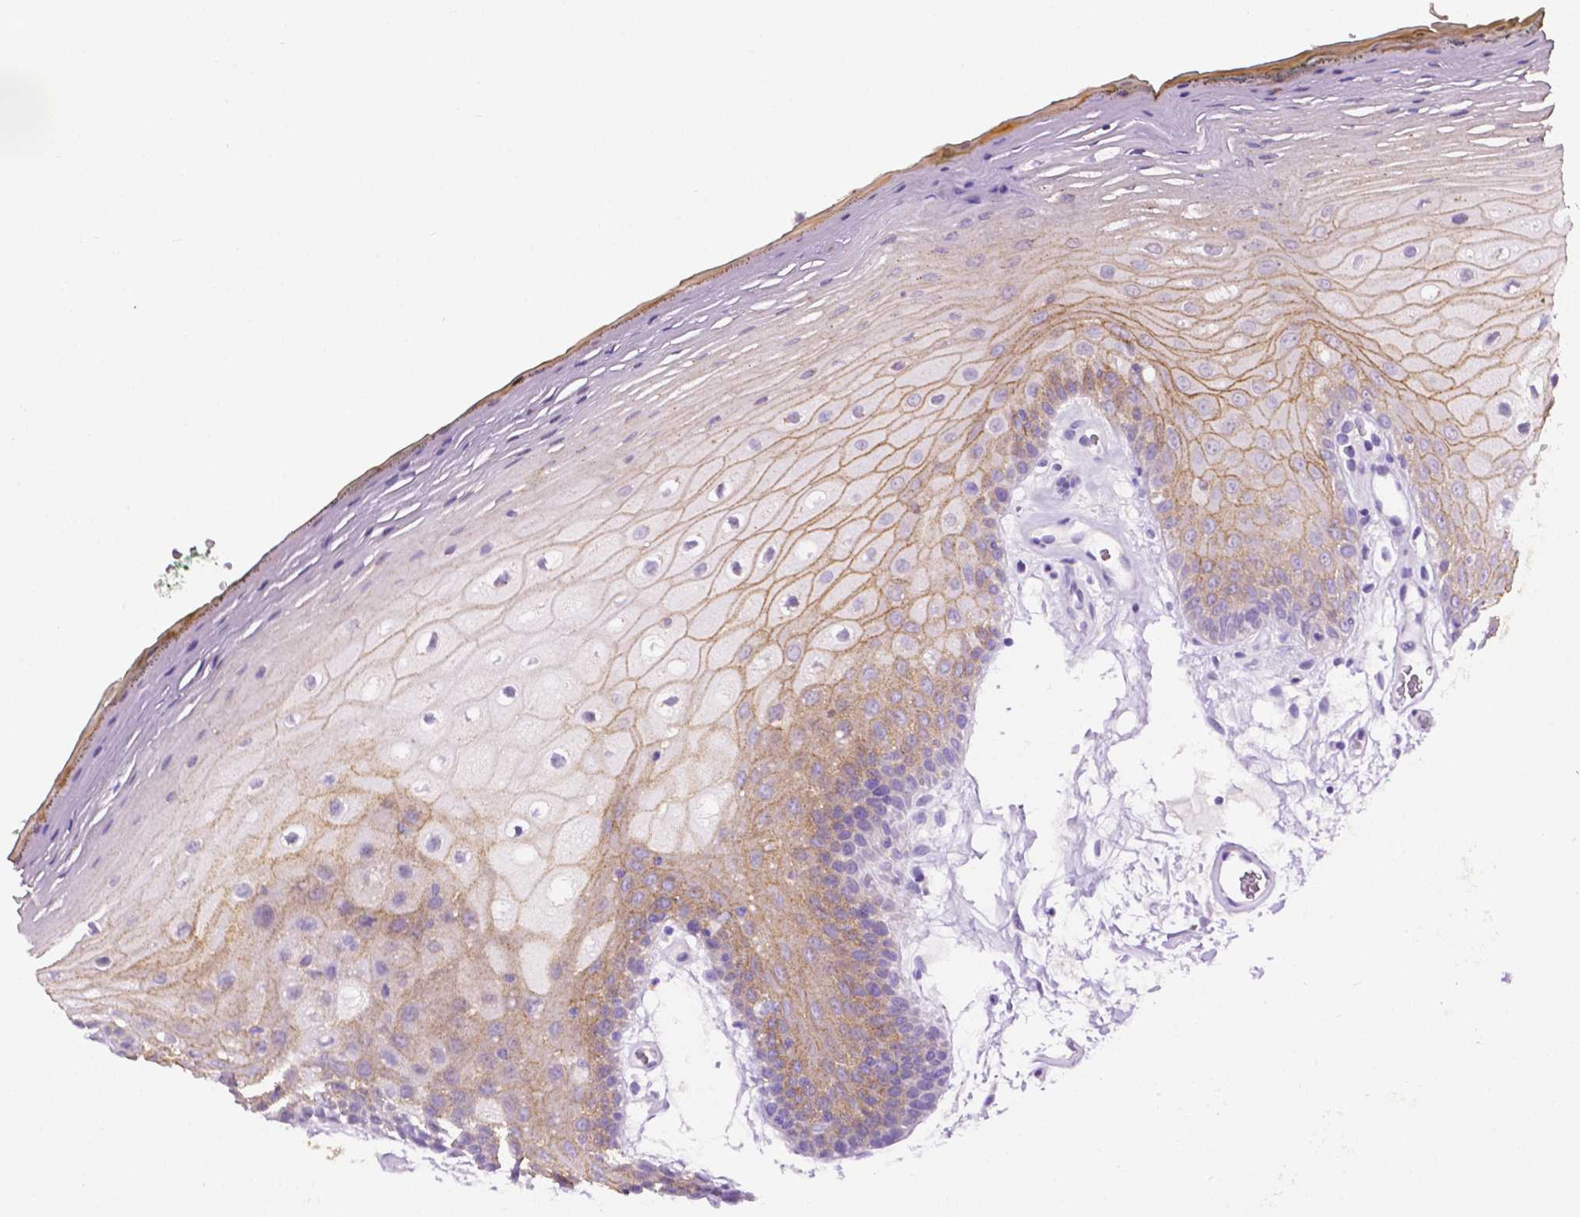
{"staining": {"intensity": "moderate", "quantity": "<25%", "location": "cytoplasmic/membranous"}, "tissue": "oral mucosa", "cell_type": "Squamous epithelial cells", "image_type": "normal", "snomed": [{"axis": "morphology", "description": "Normal tissue, NOS"}, {"axis": "morphology", "description": "Squamous cell carcinoma, NOS"}, {"axis": "topography", "description": "Oral tissue"}, {"axis": "topography", "description": "Head-Neck"}], "caption": "Moderate cytoplasmic/membranous positivity is present in about <25% of squamous epithelial cells in unremarkable oral mucosa. Using DAB (3,3'-diaminobenzidine) (brown) and hematoxylin (blue) stains, captured at high magnification using brightfield microscopy.", "gene": "TACSTD2", "patient": {"sex": "male", "age": 52}}